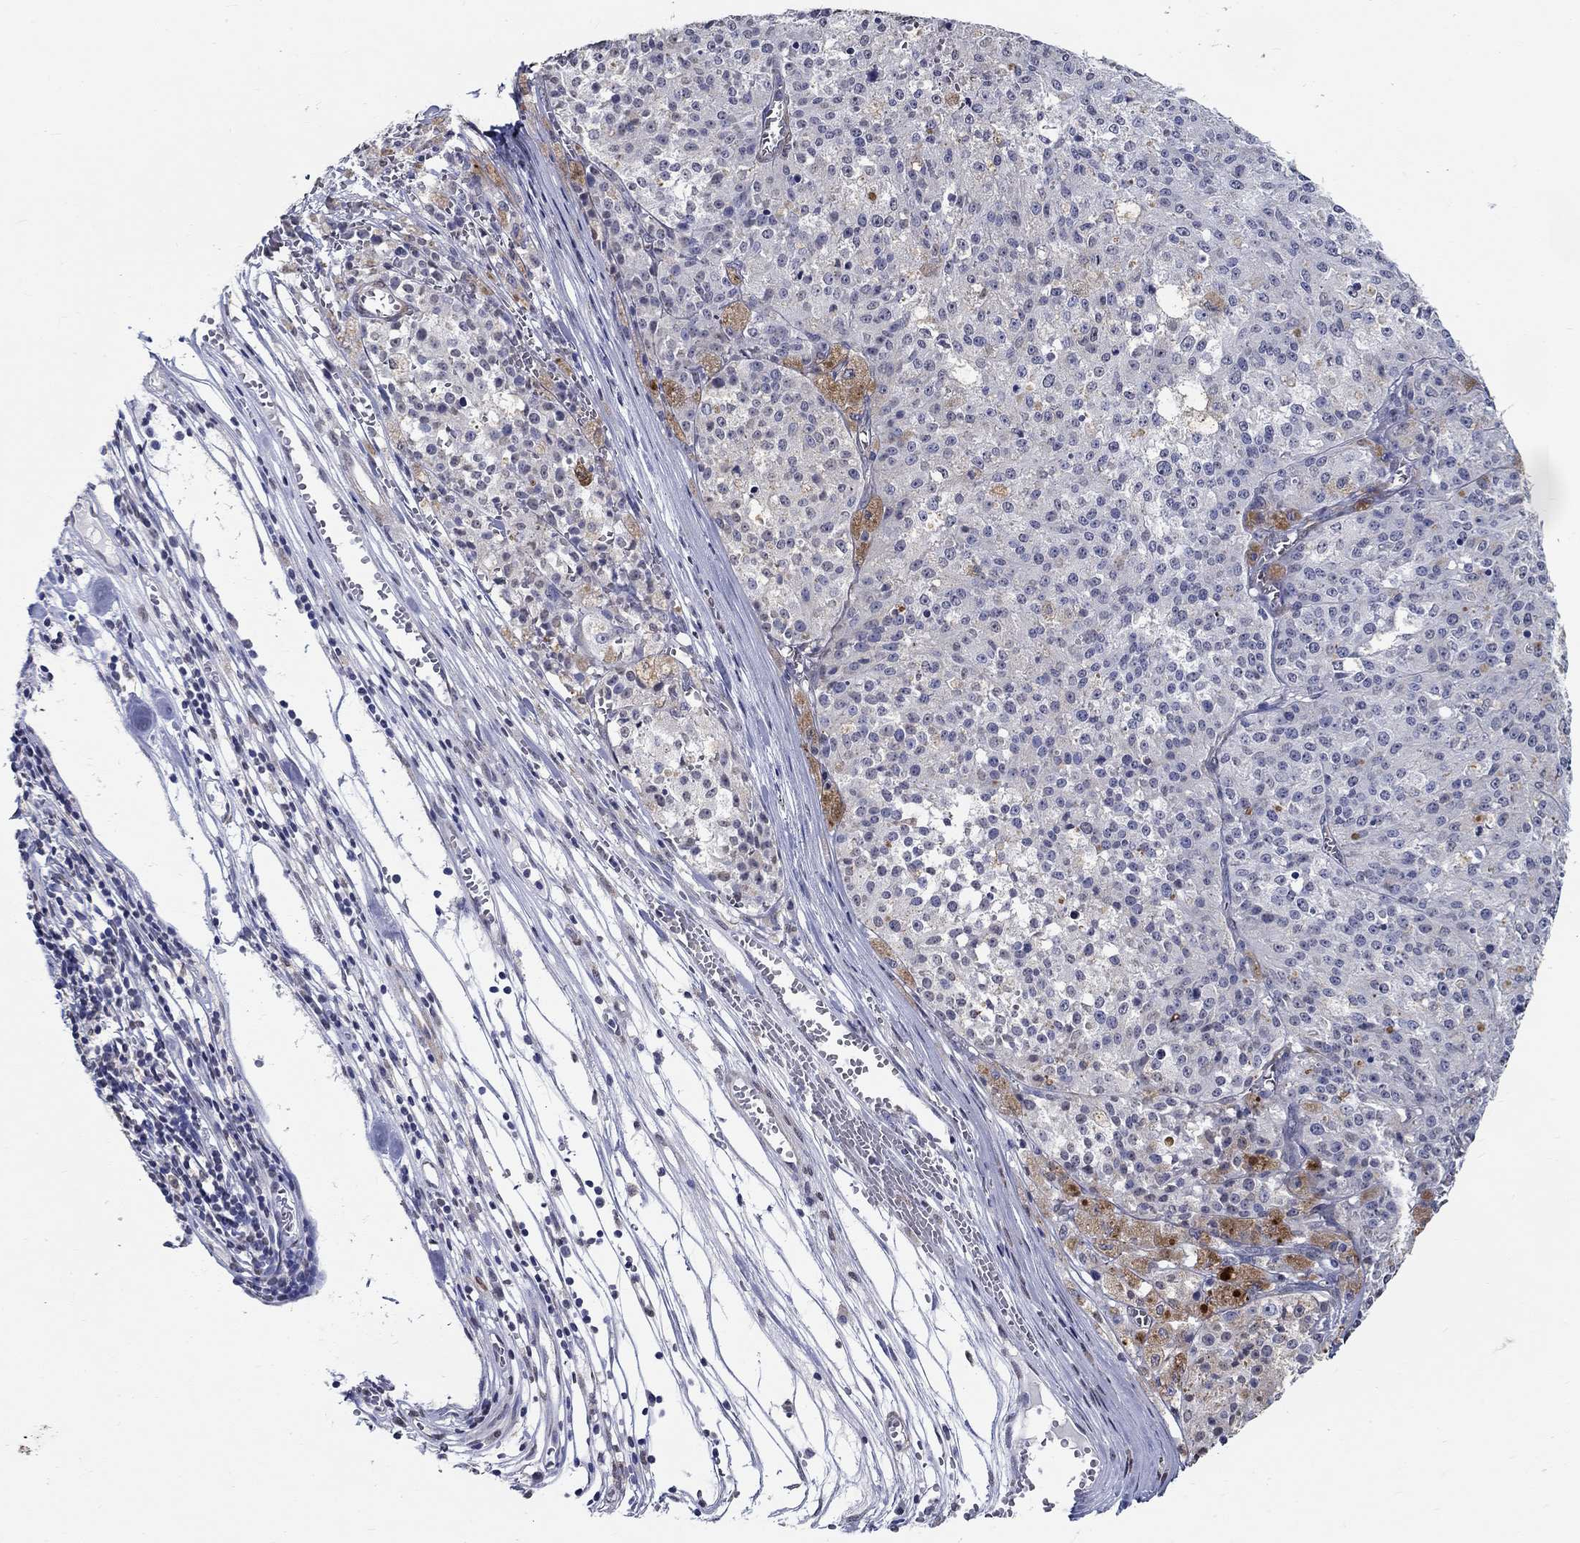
{"staining": {"intensity": "negative", "quantity": "none", "location": "none"}, "tissue": "melanoma", "cell_type": "Tumor cells", "image_type": "cancer", "snomed": [{"axis": "morphology", "description": "Malignant melanoma, Metastatic site"}, {"axis": "topography", "description": "Lymph node"}], "caption": "The immunohistochemistry (IHC) image has no significant positivity in tumor cells of melanoma tissue. (Brightfield microscopy of DAB IHC at high magnification).", "gene": "PDE1B", "patient": {"sex": "female", "age": 64}}